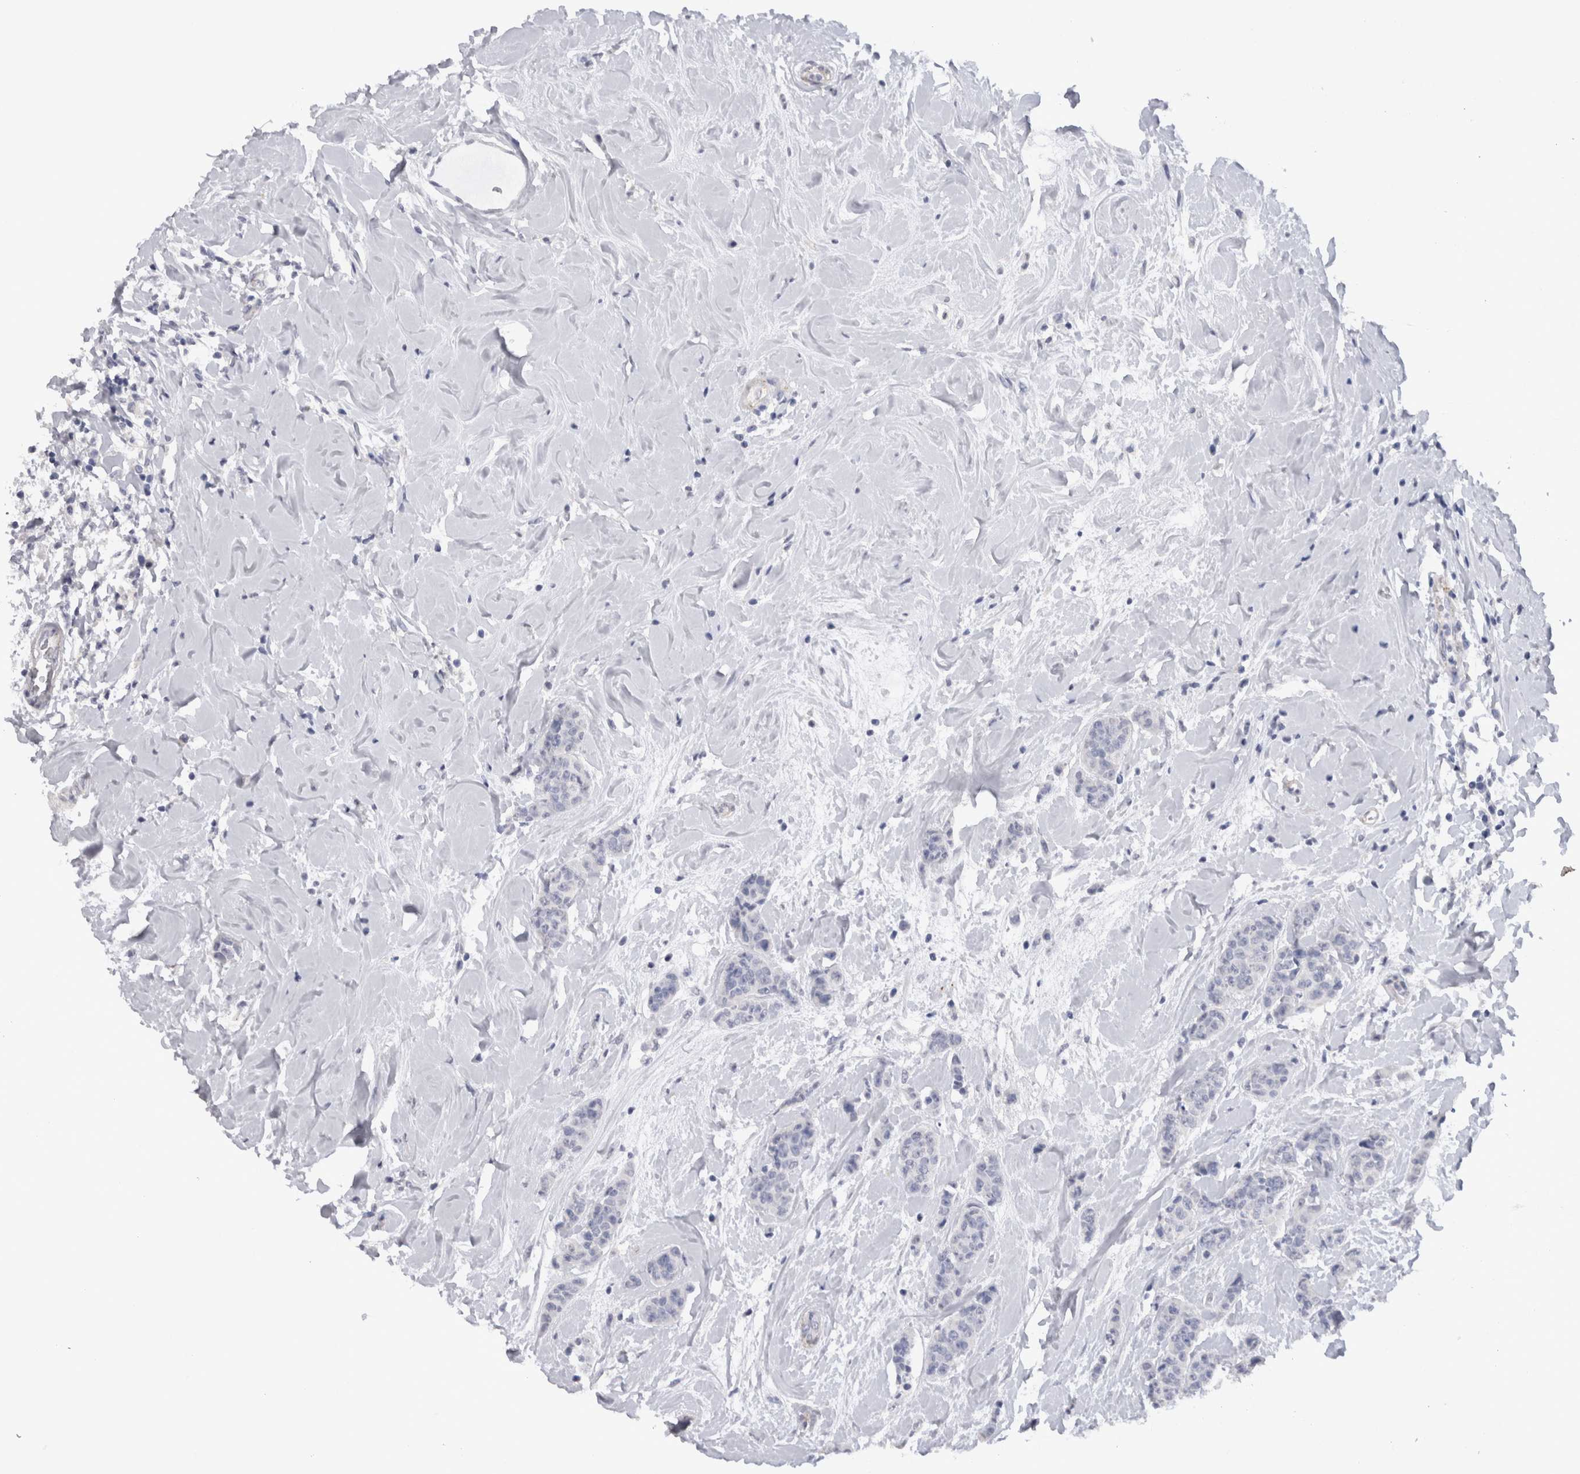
{"staining": {"intensity": "negative", "quantity": "none", "location": "none"}, "tissue": "breast cancer", "cell_type": "Tumor cells", "image_type": "cancer", "snomed": [{"axis": "morphology", "description": "Normal tissue, NOS"}, {"axis": "morphology", "description": "Duct carcinoma"}, {"axis": "topography", "description": "Breast"}], "caption": "There is no significant expression in tumor cells of breast cancer (intraductal carcinoma). (DAB immunohistochemistry (IHC) visualized using brightfield microscopy, high magnification).", "gene": "CDH6", "patient": {"sex": "female", "age": 40}}